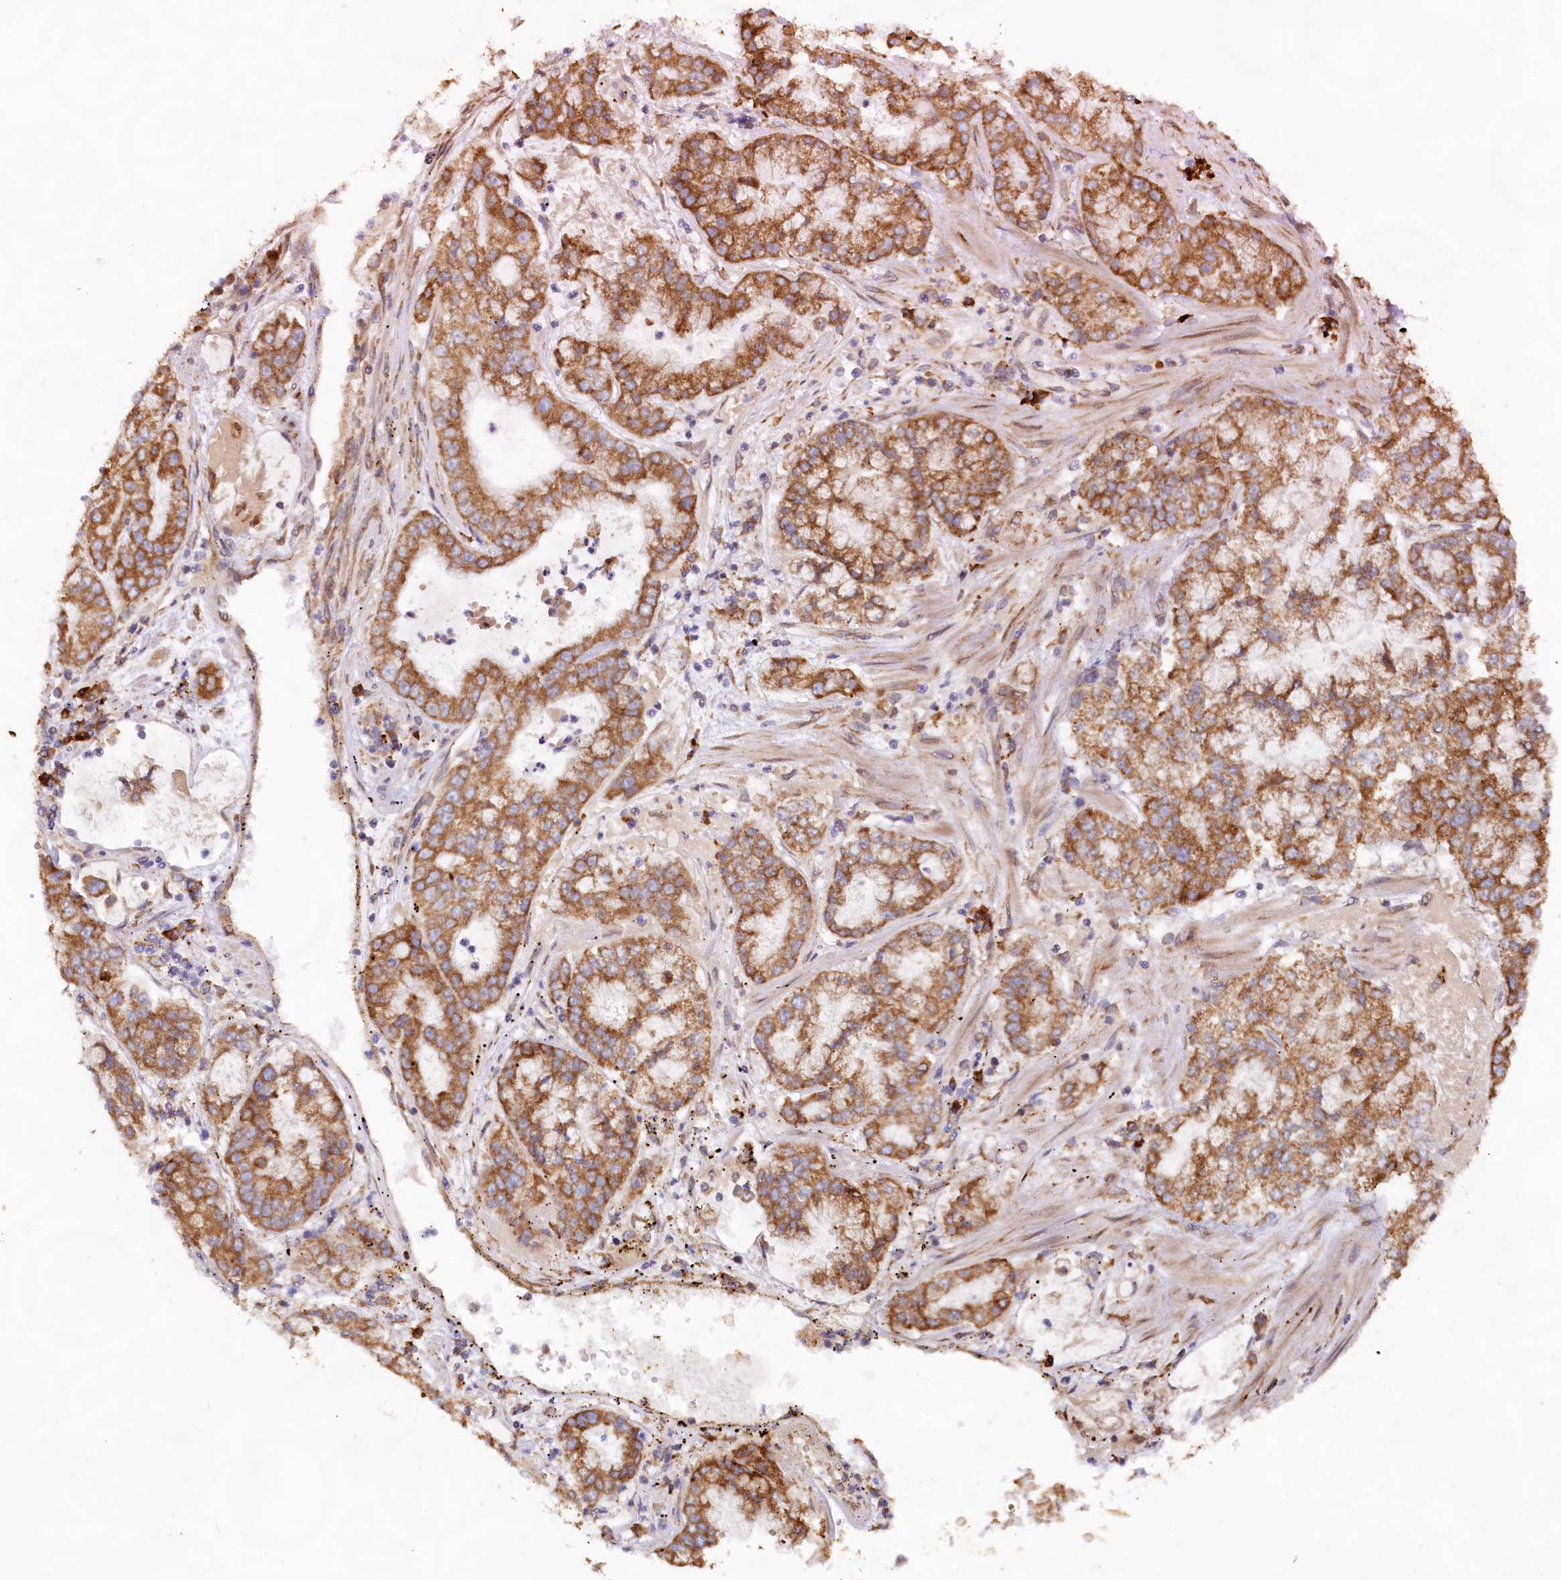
{"staining": {"intensity": "moderate", "quantity": ">75%", "location": "cytoplasmic/membranous"}, "tissue": "stomach cancer", "cell_type": "Tumor cells", "image_type": "cancer", "snomed": [{"axis": "morphology", "description": "Adenocarcinoma, NOS"}, {"axis": "topography", "description": "Stomach"}], "caption": "Protein staining shows moderate cytoplasmic/membranous expression in approximately >75% of tumor cells in stomach cancer. (DAB = brown stain, brightfield microscopy at high magnification).", "gene": "TBC1D19", "patient": {"sex": "male", "age": 76}}